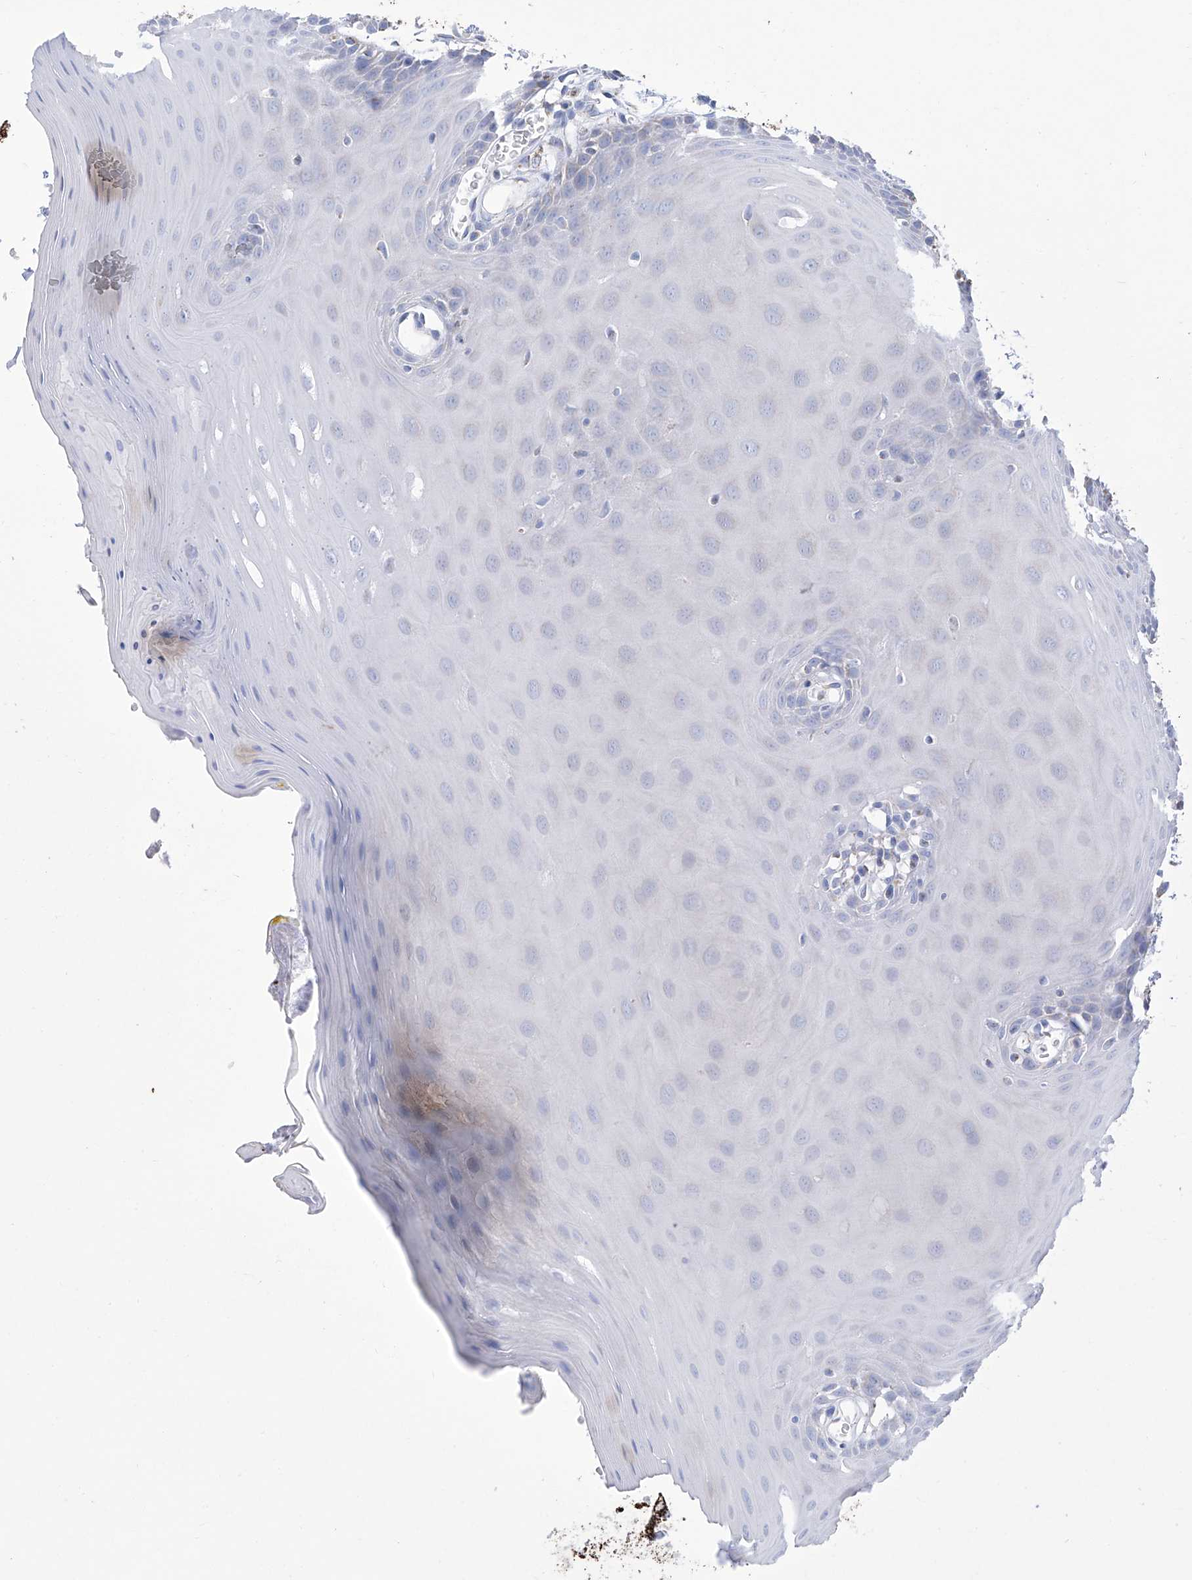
{"staining": {"intensity": "negative", "quantity": "none", "location": "none"}, "tissue": "oral mucosa", "cell_type": "Squamous epithelial cells", "image_type": "normal", "snomed": [{"axis": "morphology", "description": "Normal tissue, NOS"}, {"axis": "morphology", "description": "Squamous cell carcinoma, NOS"}, {"axis": "topography", "description": "Skeletal muscle"}, {"axis": "topography", "description": "Oral tissue"}, {"axis": "topography", "description": "Salivary gland"}, {"axis": "topography", "description": "Head-Neck"}], "caption": "Image shows no protein expression in squamous epithelial cells of normal oral mucosa. (DAB (3,3'-diaminobenzidine) immunohistochemistry (IHC), high magnification).", "gene": "ALDH6A1", "patient": {"sex": "male", "age": 54}}